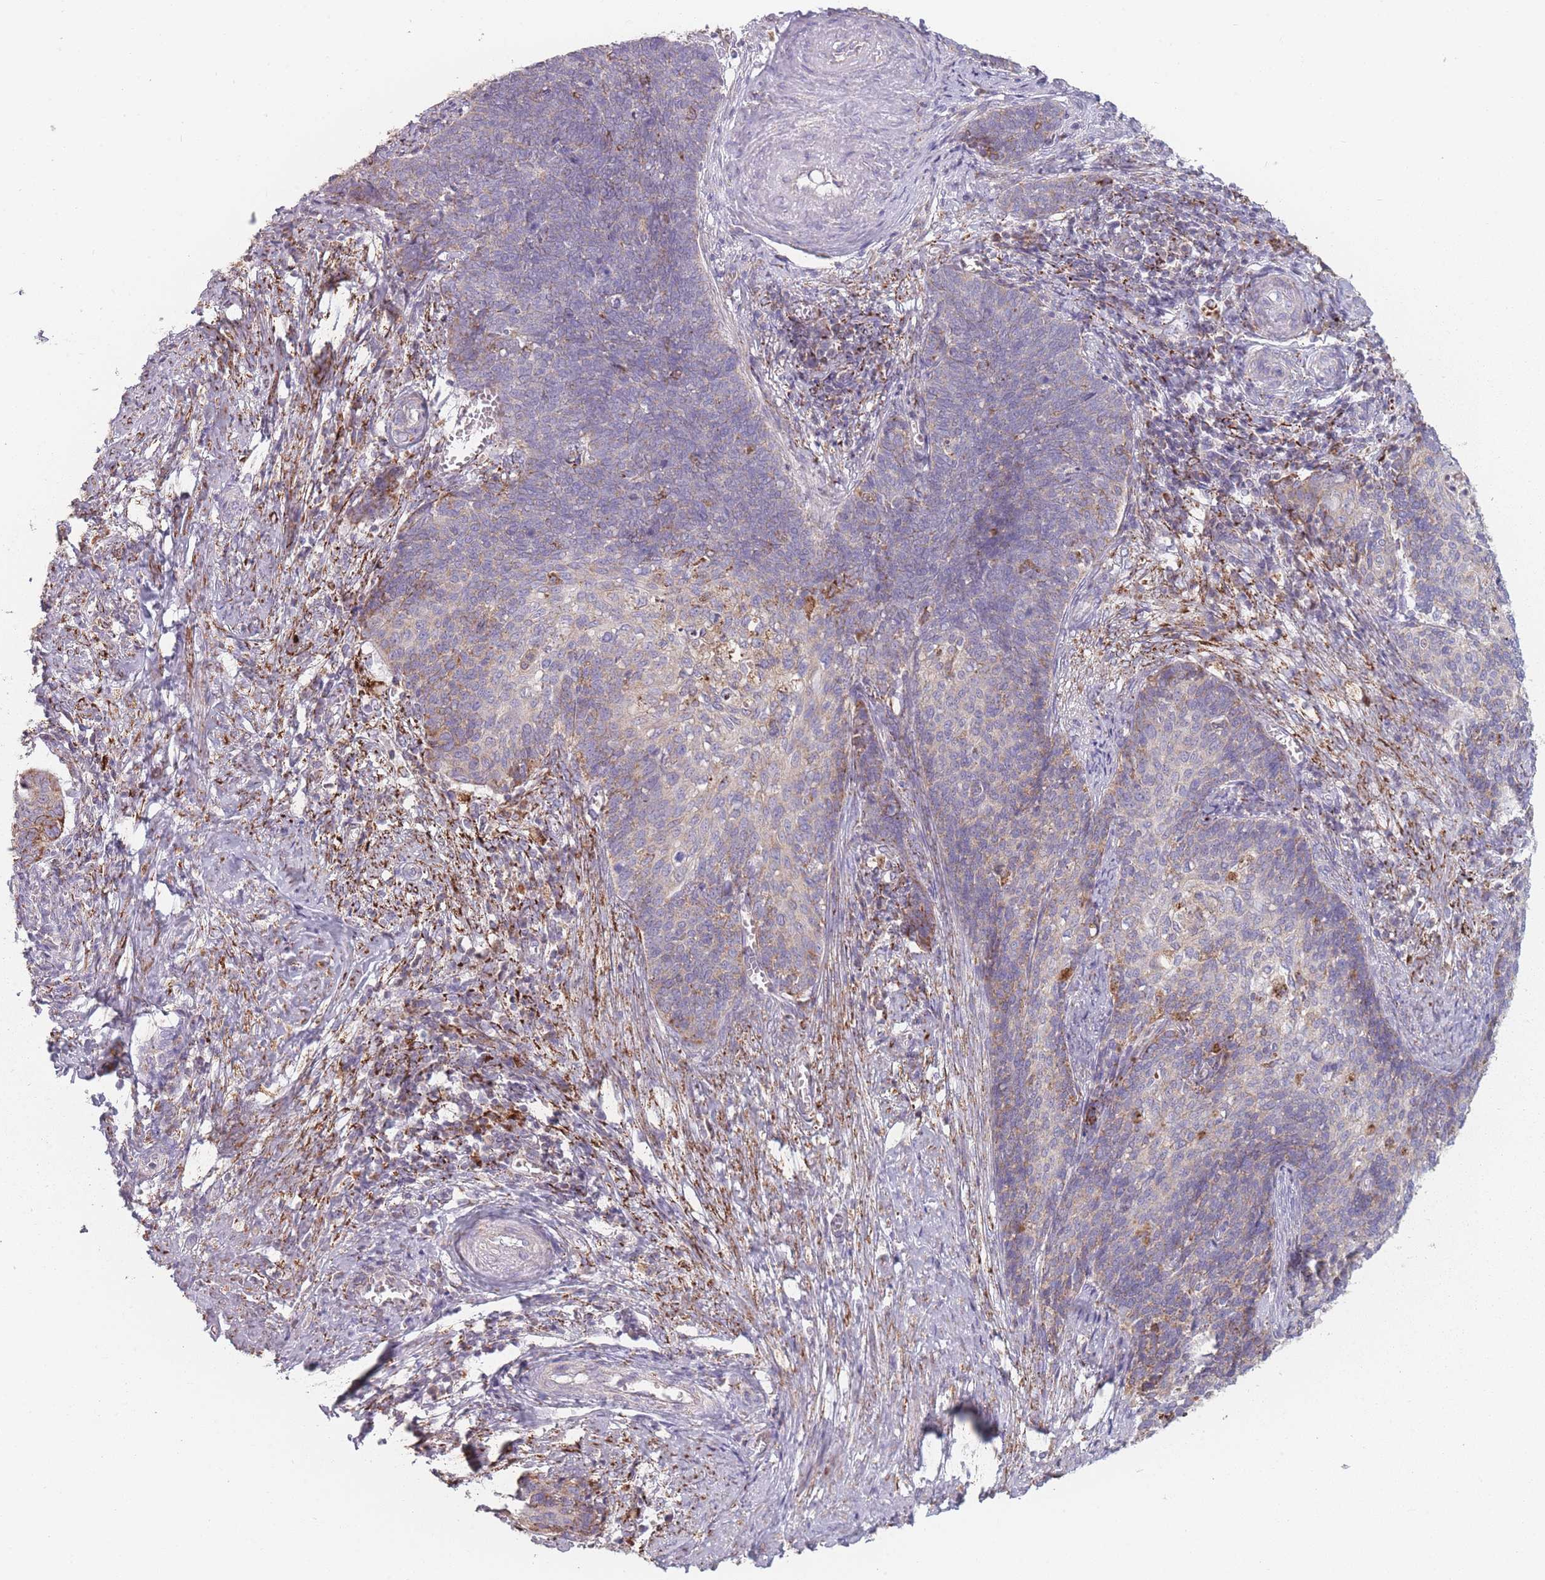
{"staining": {"intensity": "weak", "quantity": "25%-75%", "location": "cytoplasmic/membranous"}, "tissue": "cervical cancer", "cell_type": "Tumor cells", "image_type": "cancer", "snomed": [{"axis": "morphology", "description": "Squamous cell carcinoma, NOS"}, {"axis": "topography", "description": "Cervix"}], "caption": "Immunohistochemical staining of cervical cancer shows low levels of weak cytoplasmic/membranous protein staining in approximately 25%-75% of tumor cells. (DAB IHC, brown staining for protein, blue staining for nuclei).", "gene": "PEX11B", "patient": {"sex": "female", "age": 39}}